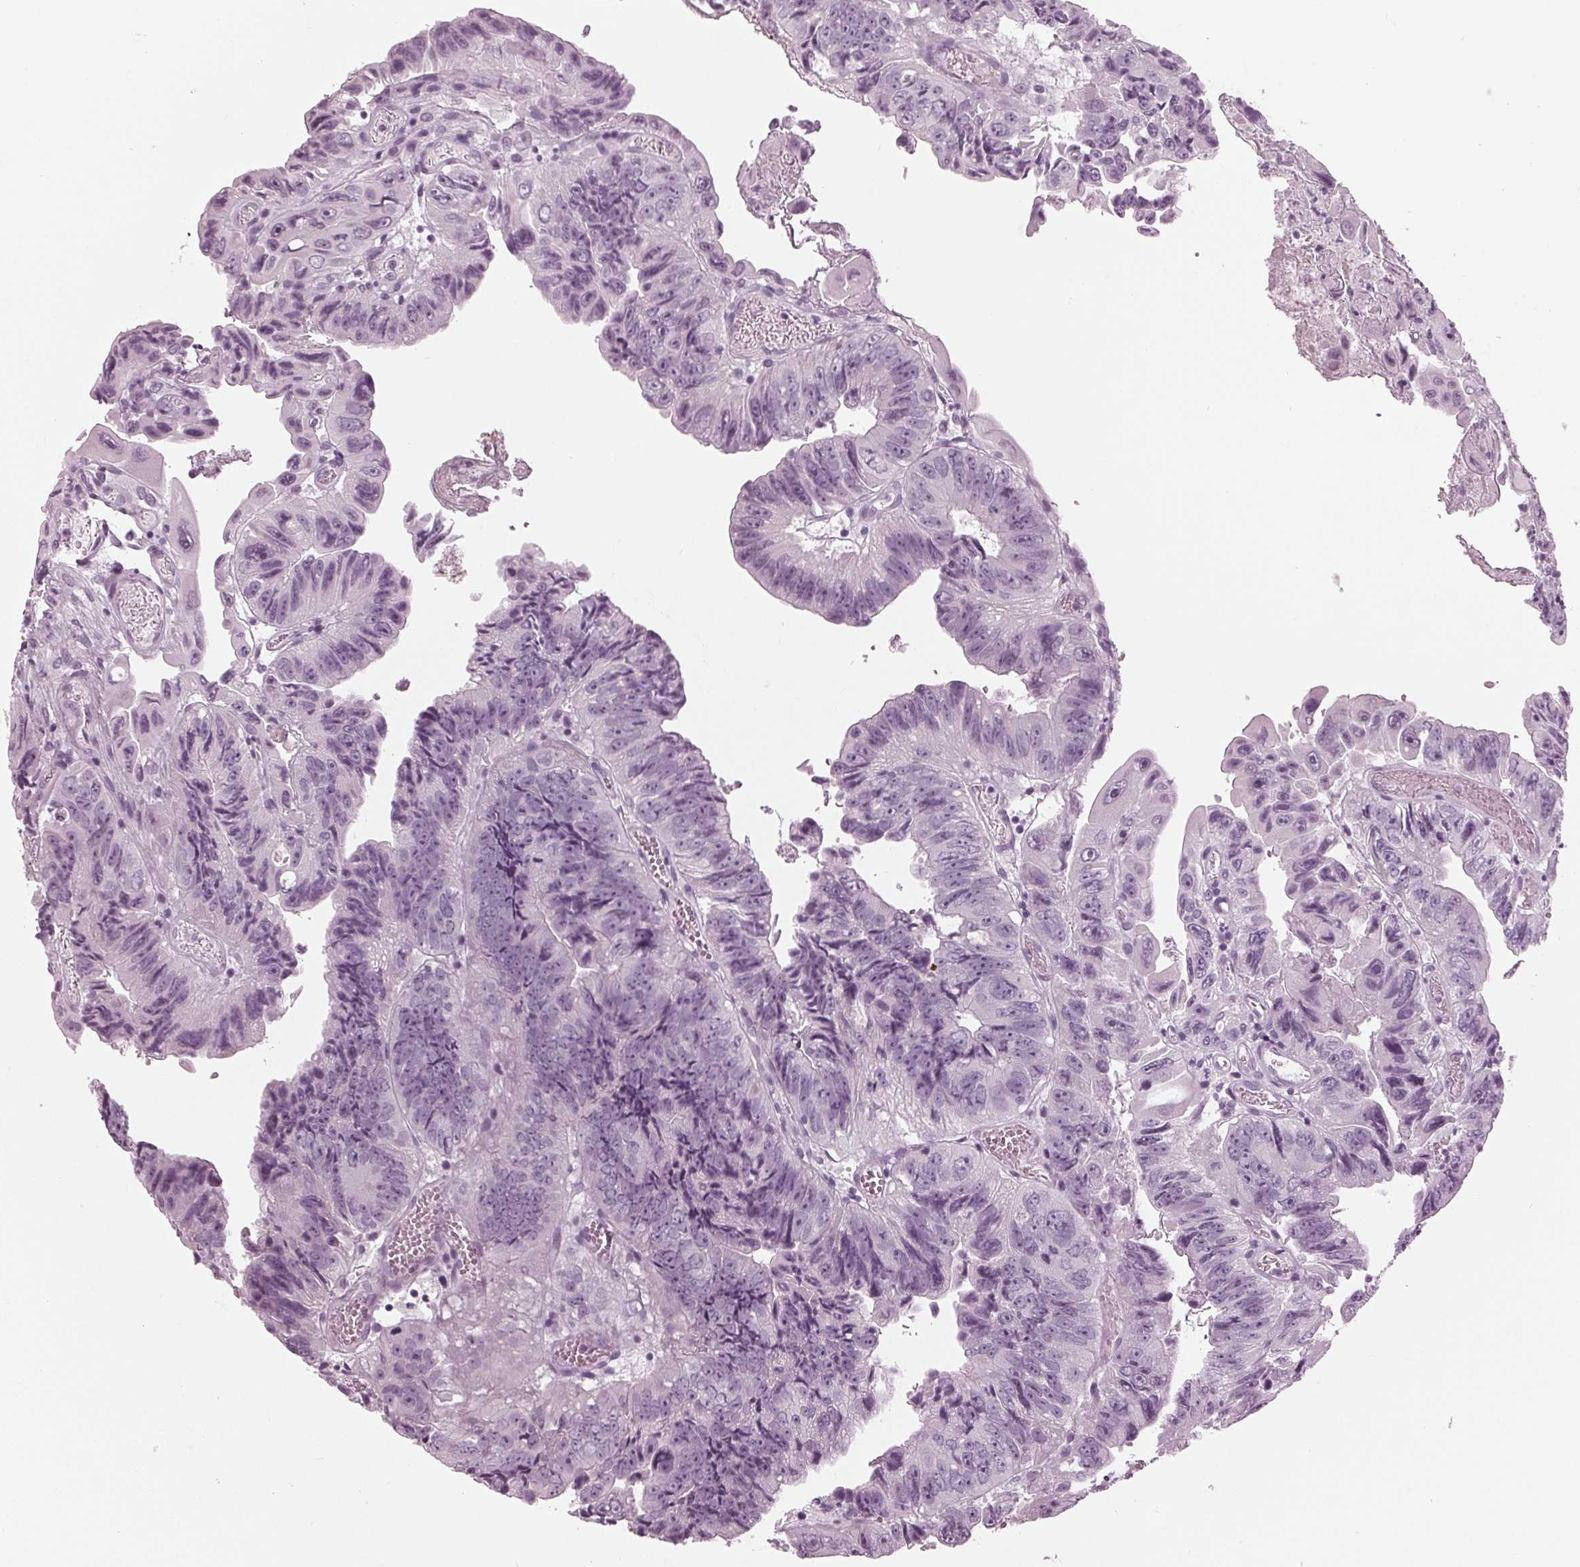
{"staining": {"intensity": "negative", "quantity": "none", "location": "none"}, "tissue": "colorectal cancer", "cell_type": "Tumor cells", "image_type": "cancer", "snomed": [{"axis": "morphology", "description": "Adenocarcinoma, NOS"}, {"axis": "topography", "description": "Colon"}], "caption": "There is no significant staining in tumor cells of colorectal cancer (adenocarcinoma).", "gene": "KRT28", "patient": {"sex": "female", "age": 84}}